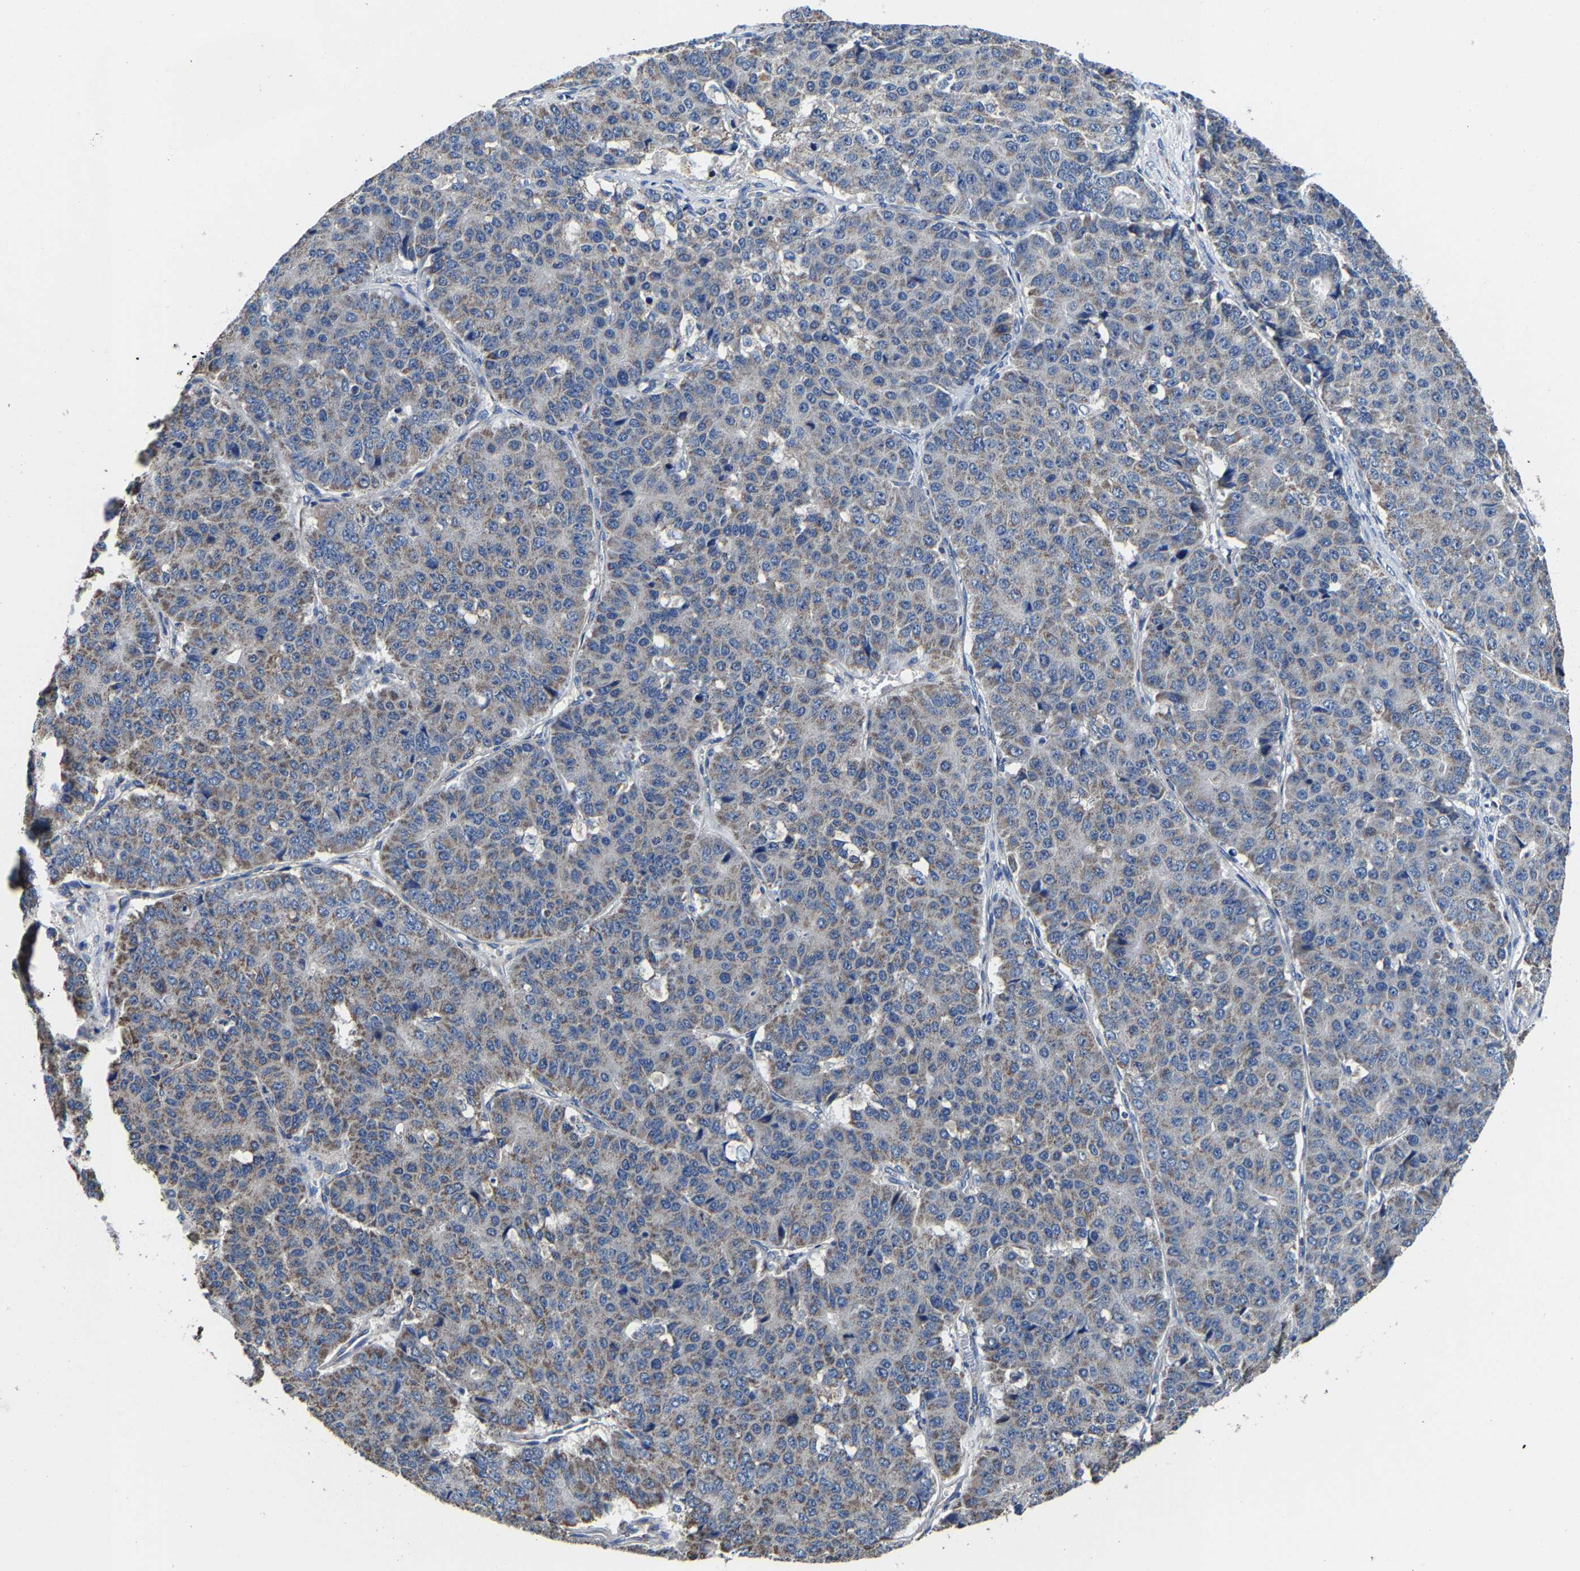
{"staining": {"intensity": "weak", "quantity": ">75%", "location": "cytoplasmic/membranous"}, "tissue": "pancreatic cancer", "cell_type": "Tumor cells", "image_type": "cancer", "snomed": [{"axis": "morphology", "description": "Adenocarcinoma, NOS"}, {"axis": "topography", "description": "Pancreas"}], "caption": "The immunohistochemical stain labels weak cytoplasmic/membranous positivity in tumor cells of pancreatic cancer (adenocarcinoma) tissue.", "gene": "ZCCHC7", "patient": {"sex": "male", "age": 50}}